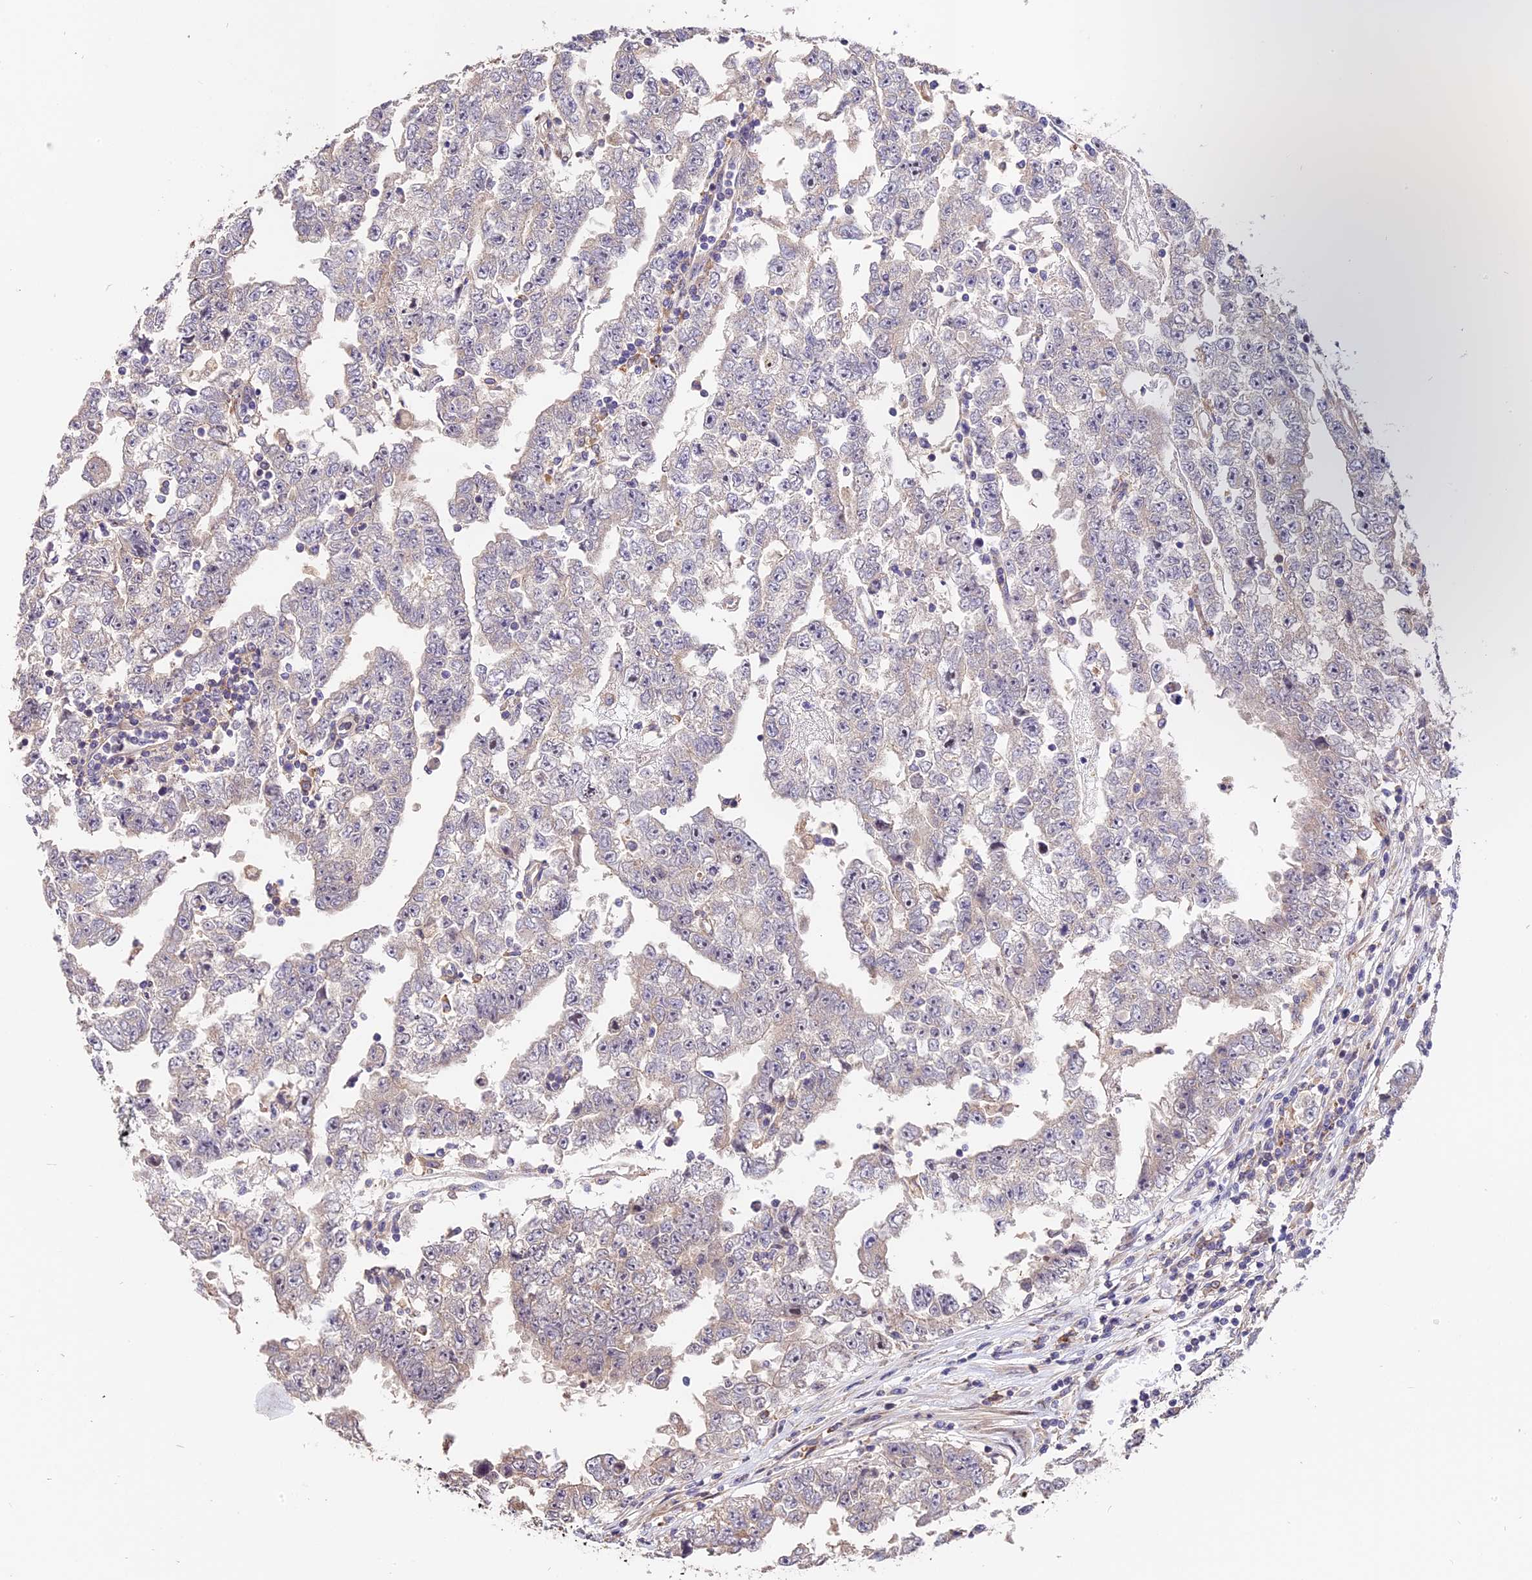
{"staining": {"intensity": "negative", "quantity": "none", "location": "none"}, "tissue": "testis cancer", "cell_type": "Tumor cells", "image_type": "cancer", "snomed": [{"axis": "morphology", "description": "Carcinoma, Embryonal, NOS"}, {"axis": "topography", "description": "Testis"}], "caption": "The immunohistochemistry (IHC) micrograph has no significant staining in tumor cells of testis cancer (embryonal carcinoma) tissue.", "gene": "ARHGAP17", "patient": {"sex": "male", "age": 25}}